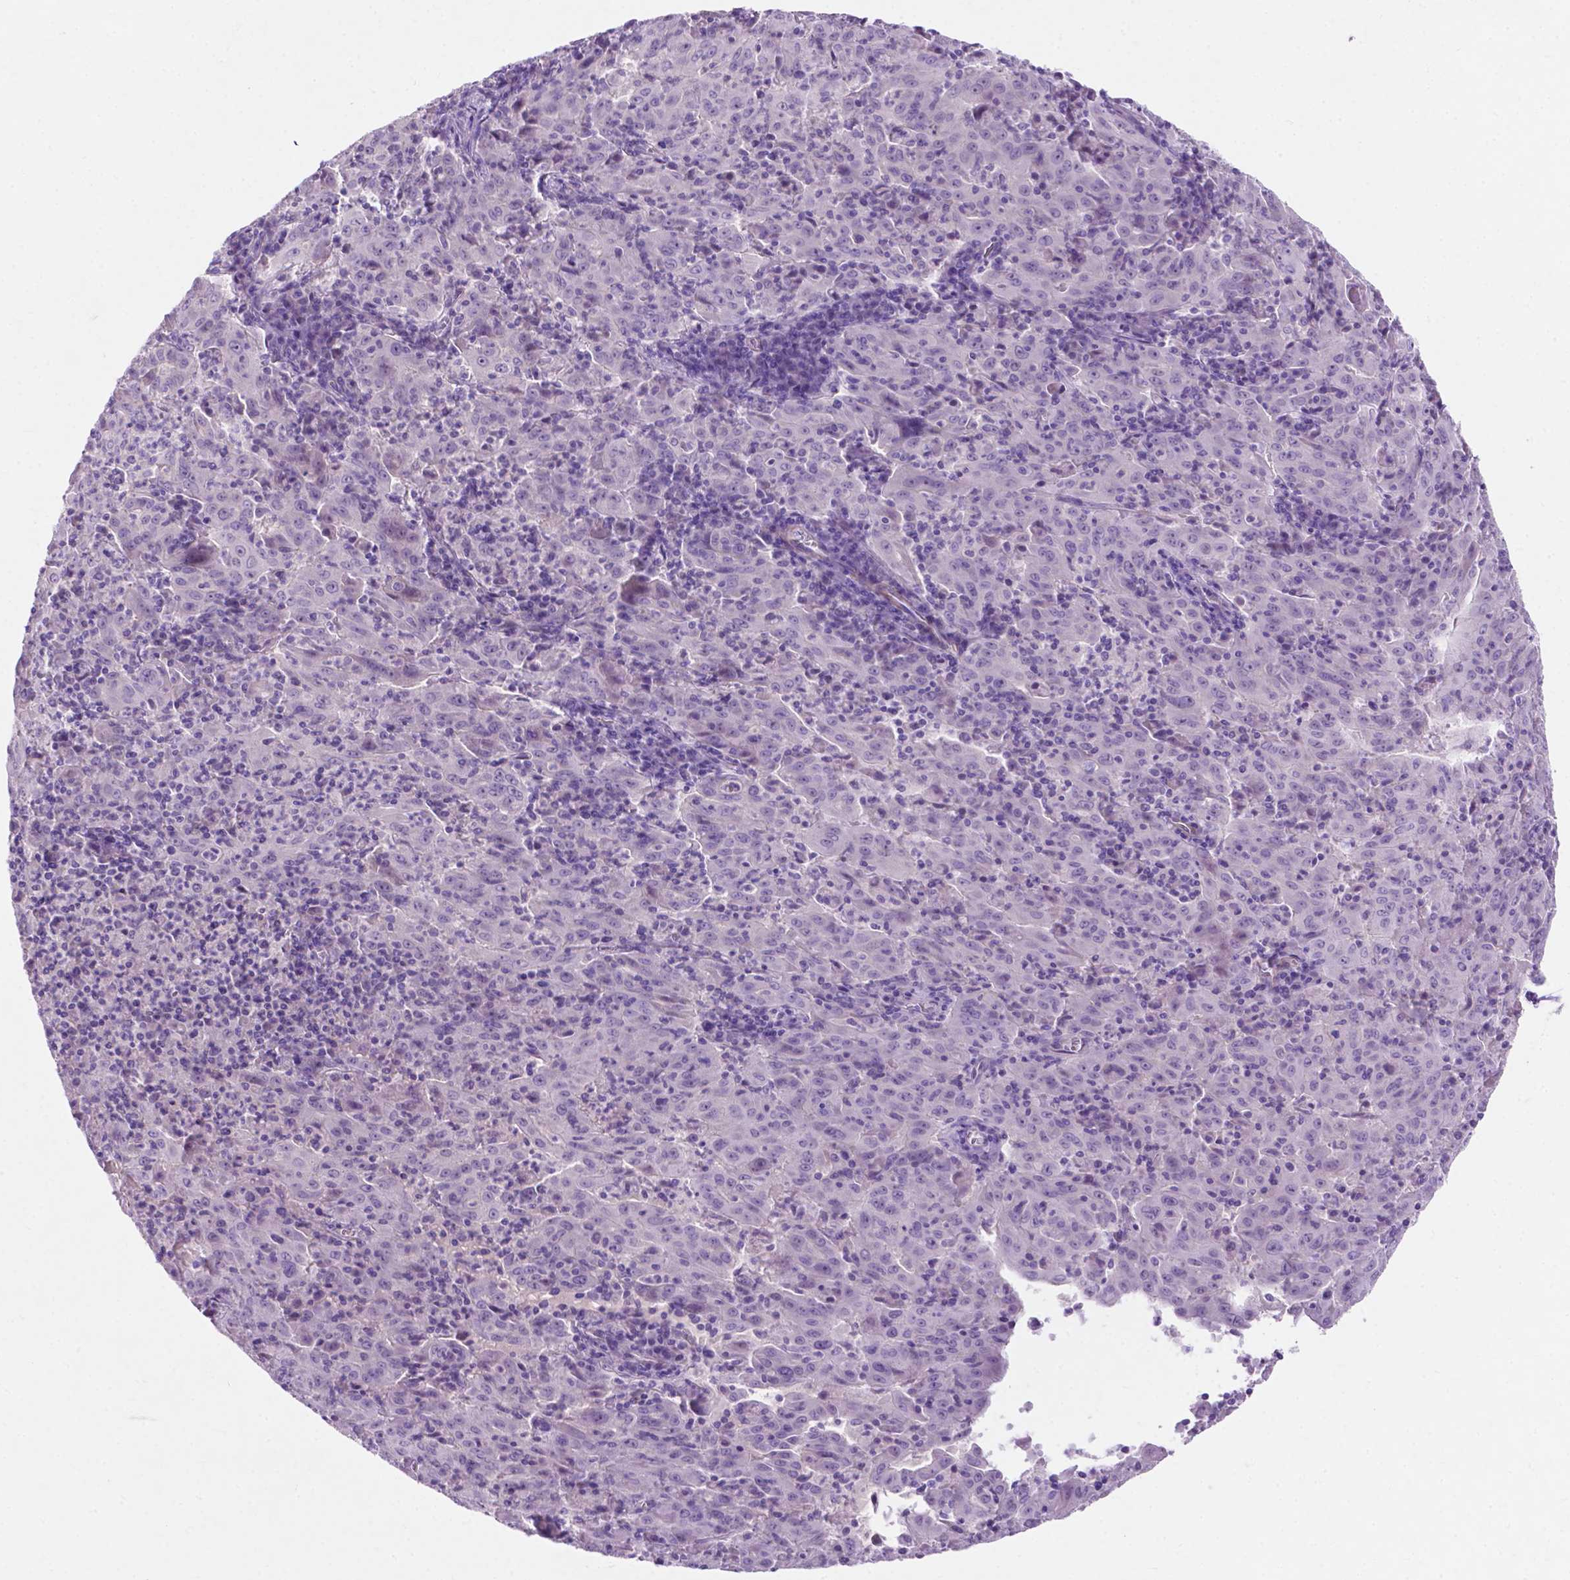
{"staining": {"intensity": "negative", "quantity": "none", "location": "none"}, "tissue": "pancreatic cancer", "cell_type": "Tumor cells", "image_type": "cancer", "snomed": [{"axis": "morphology", "description": "Adenocarcinoma, NOS"}, {"axis": "topography", "description": "Pancreas"}], "caption": "Immunohistochemistry of human pancreatic cancer displays no staining in tumor cells.", "gene": "ASPG", "patient": {"sex": "male", "age": 63}}